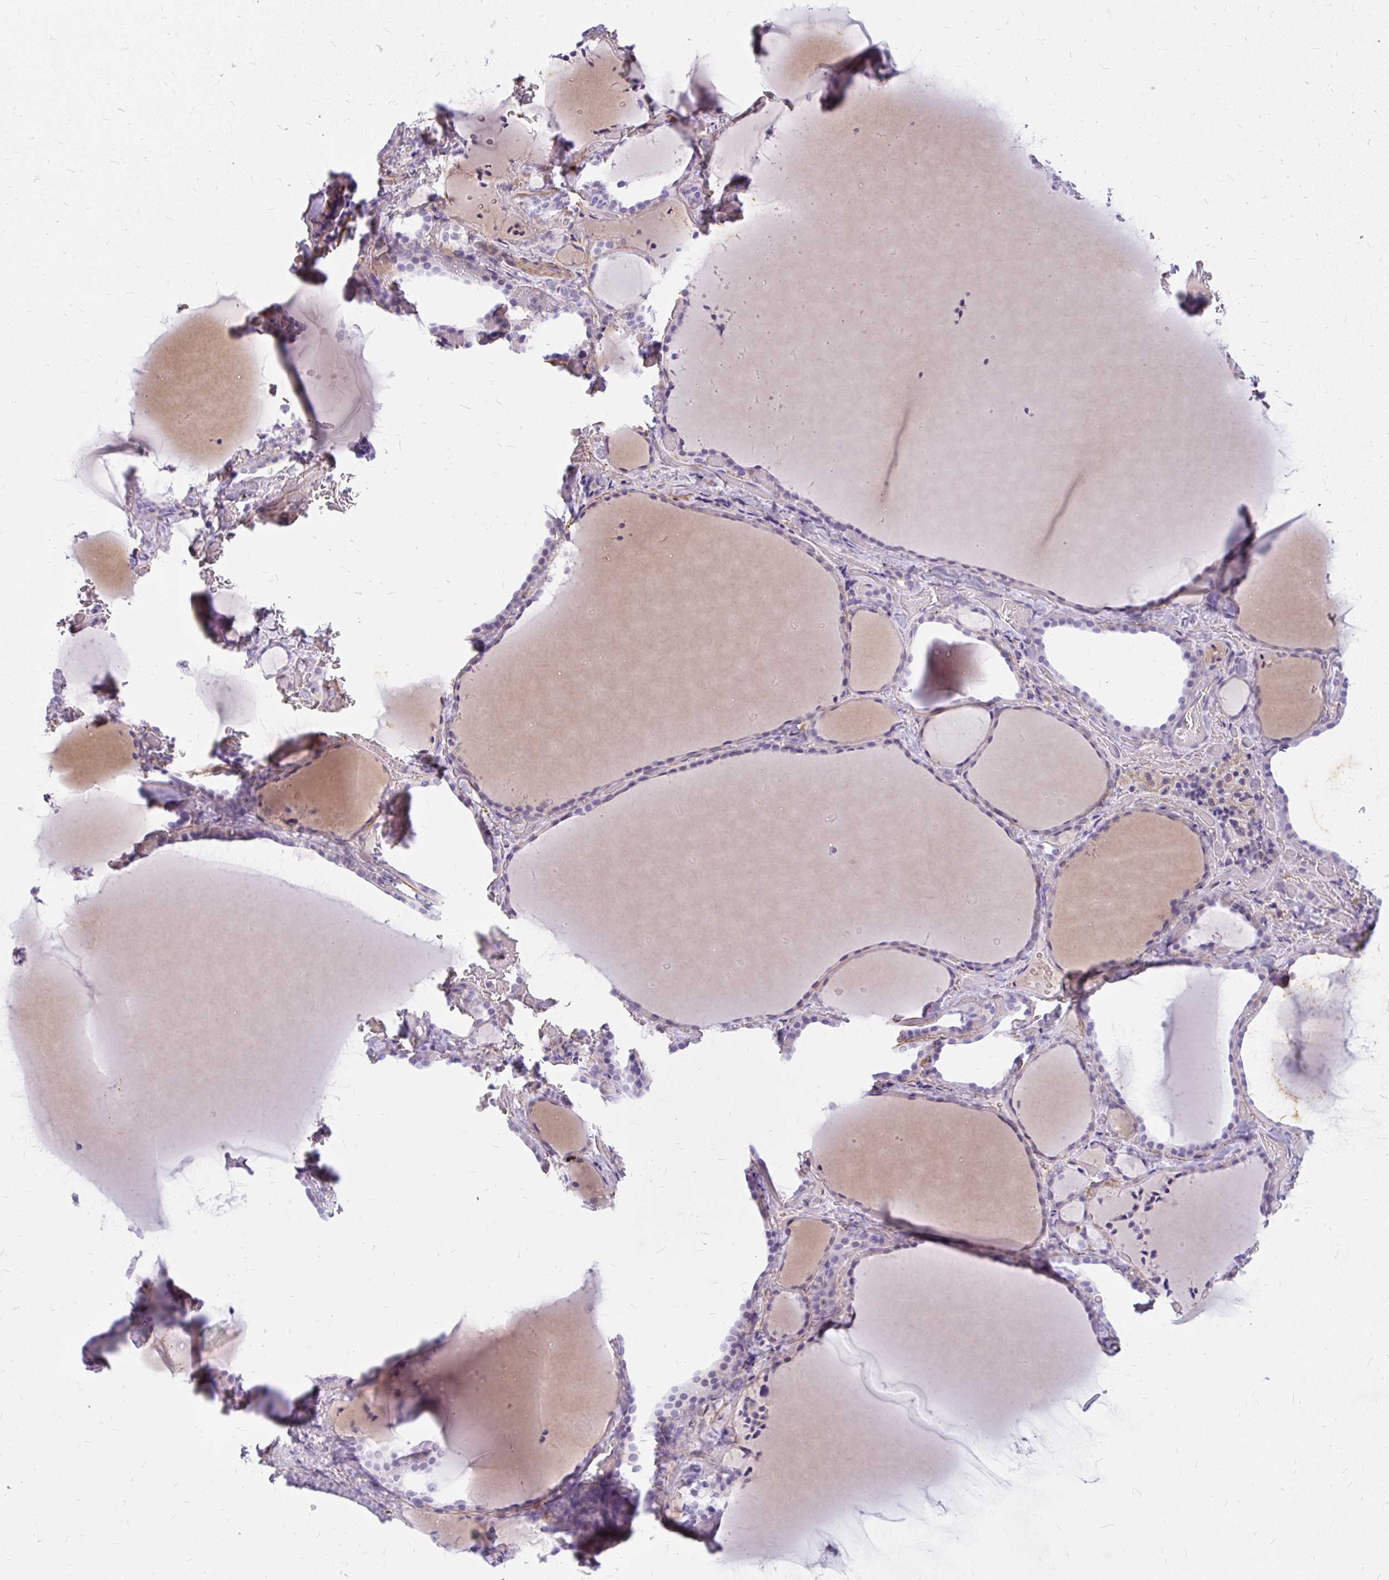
{"staining": {"intensity": "negative", "quantity": "none", "location": "none"}, "tissue": "thyroid gland", "cell_type": "Glandular cells", "image_type": "normal", "snomed": [{"axis": "morphology", "description": "Normal tissue, NOS"}, {"axis": "topography", "description": "Thyroid gland"}], "caption": "The histopathology image reveals no staining of glandular cells in unremarkable thyroid gland.", "gene": "FAM83C", "patient": {"sex": "female", "age": 36}}